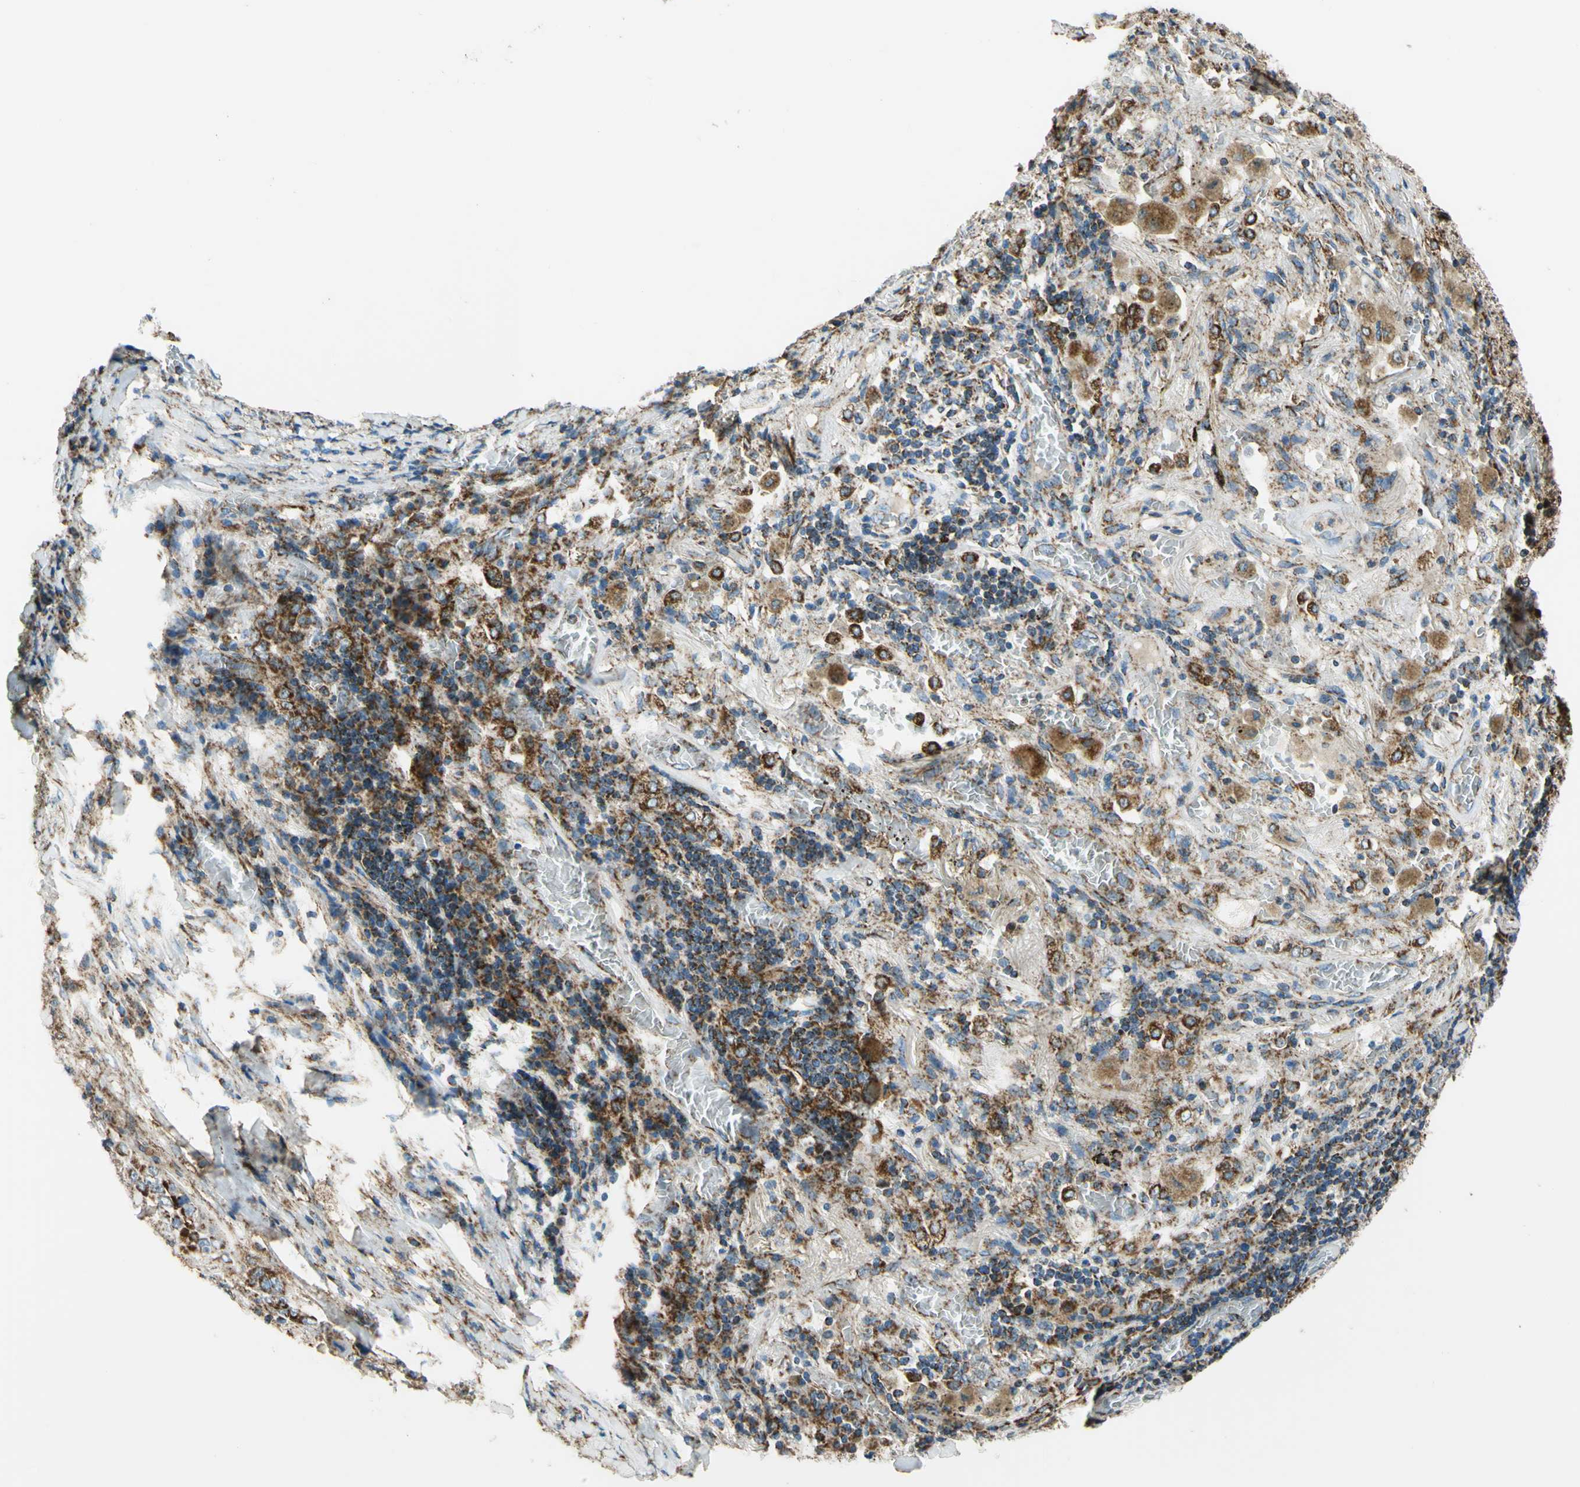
{"staining": {"intensity": "strong", "quantity": ">75%", "location": "cytoplasmic/membranous"}, "tissue": "lung cancer", "cell_type": "Tumor cells", "image_type": "cancer", "snomed": [{"axis": "morphology", "description": "Squamous cell carcinoma, NOS"}, {"axis": "topography", "description": "Lung"}], "caption": "Immunohistochemical staining of human lung squamous cell carcinoma shows high levels of strong cytoplasmic/membranous protein positivity in approximately >75% of tumor cells. Ihc stains the protein of interest in brown and the nuclei are stained blue.", "gene": "MAVS", "patient": {"sex": "male", "age": 57}}